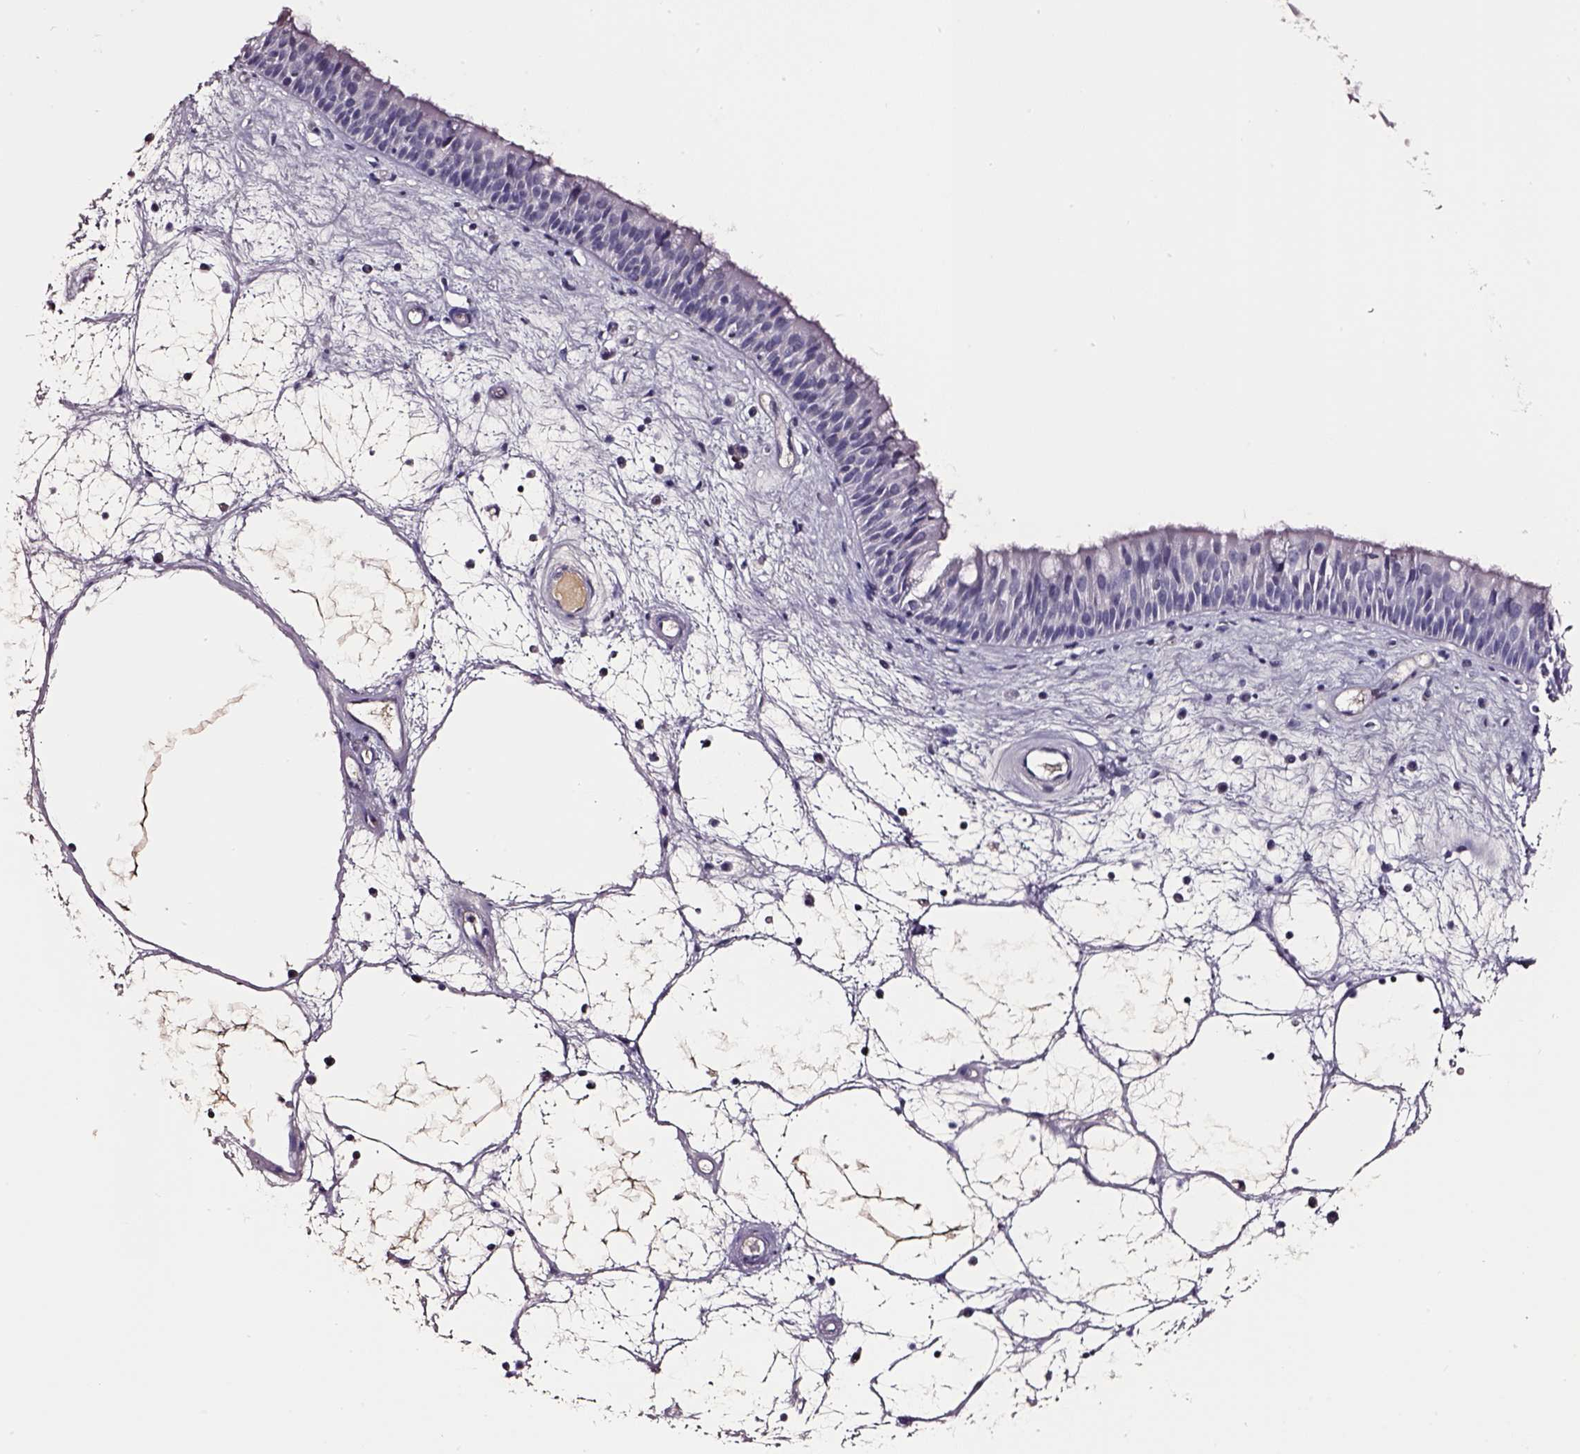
{"staining": {"intensity": "negative", "quantity": "none", "location": "none"}, "tissue": "nasopharynx", "cell_type": "Respiratory epithelial cells", "image_type": "normal", "snomed": [{"axis": "morphology", "description": "Normal tissue, NOS"}, {"axis": "topography", "description": "Nasopharynx"}], "caption": "This photomicrograph is of normal nasopharynx stained with IHC to label a protein in brown with the nuclei are counter-stained blue. There is no staining in respiratory epithelial cells.", "gene": "SMIM17", "patient": {"sex": "male", "age": 69}}